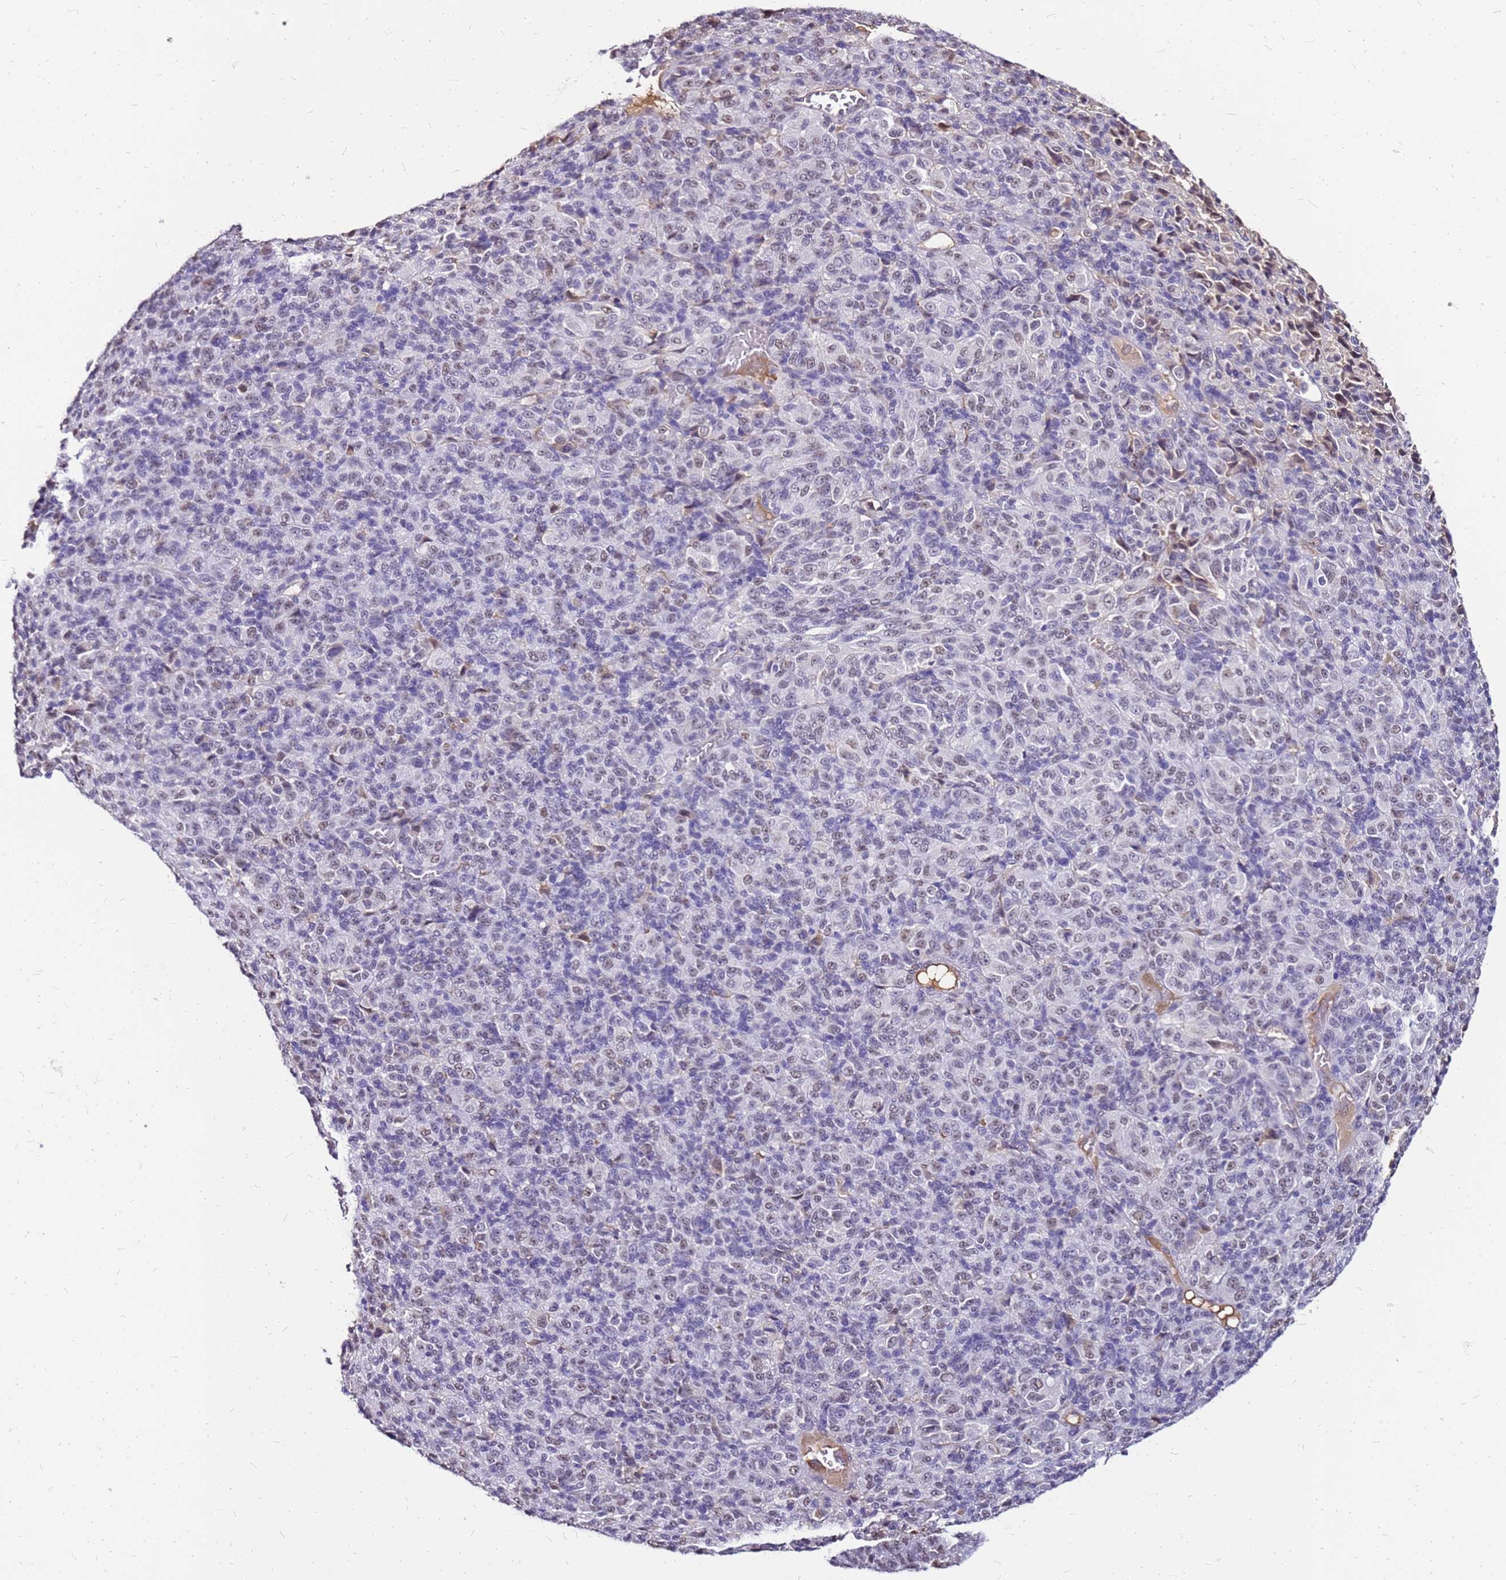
{"staining": {"intensity": "weak", "quantity": "<25%", "location": "nuclear"}, "tissue": "melanoma", "cell_type": "Tumor cells", "image_type": "cancer", "snomed": [{"axis": "morphology", "description": "Malignant melanoma, Metastatic site"}, {"axis": "topography", "description": "Brain"}], "caption": "An immunohistochemistry (IHC) micrograph of melanoma is shown. There is no staining in tumor cells of melanoma. (Stains: DAB (3,3'-diaminobenzidine) immunohistochemistry with hematoxylin counter stain, Microscopy: brightfield microscopy at high magnification).", "gene": "ALDH1A3", "patient": {"sex": "female", "age": 56}}